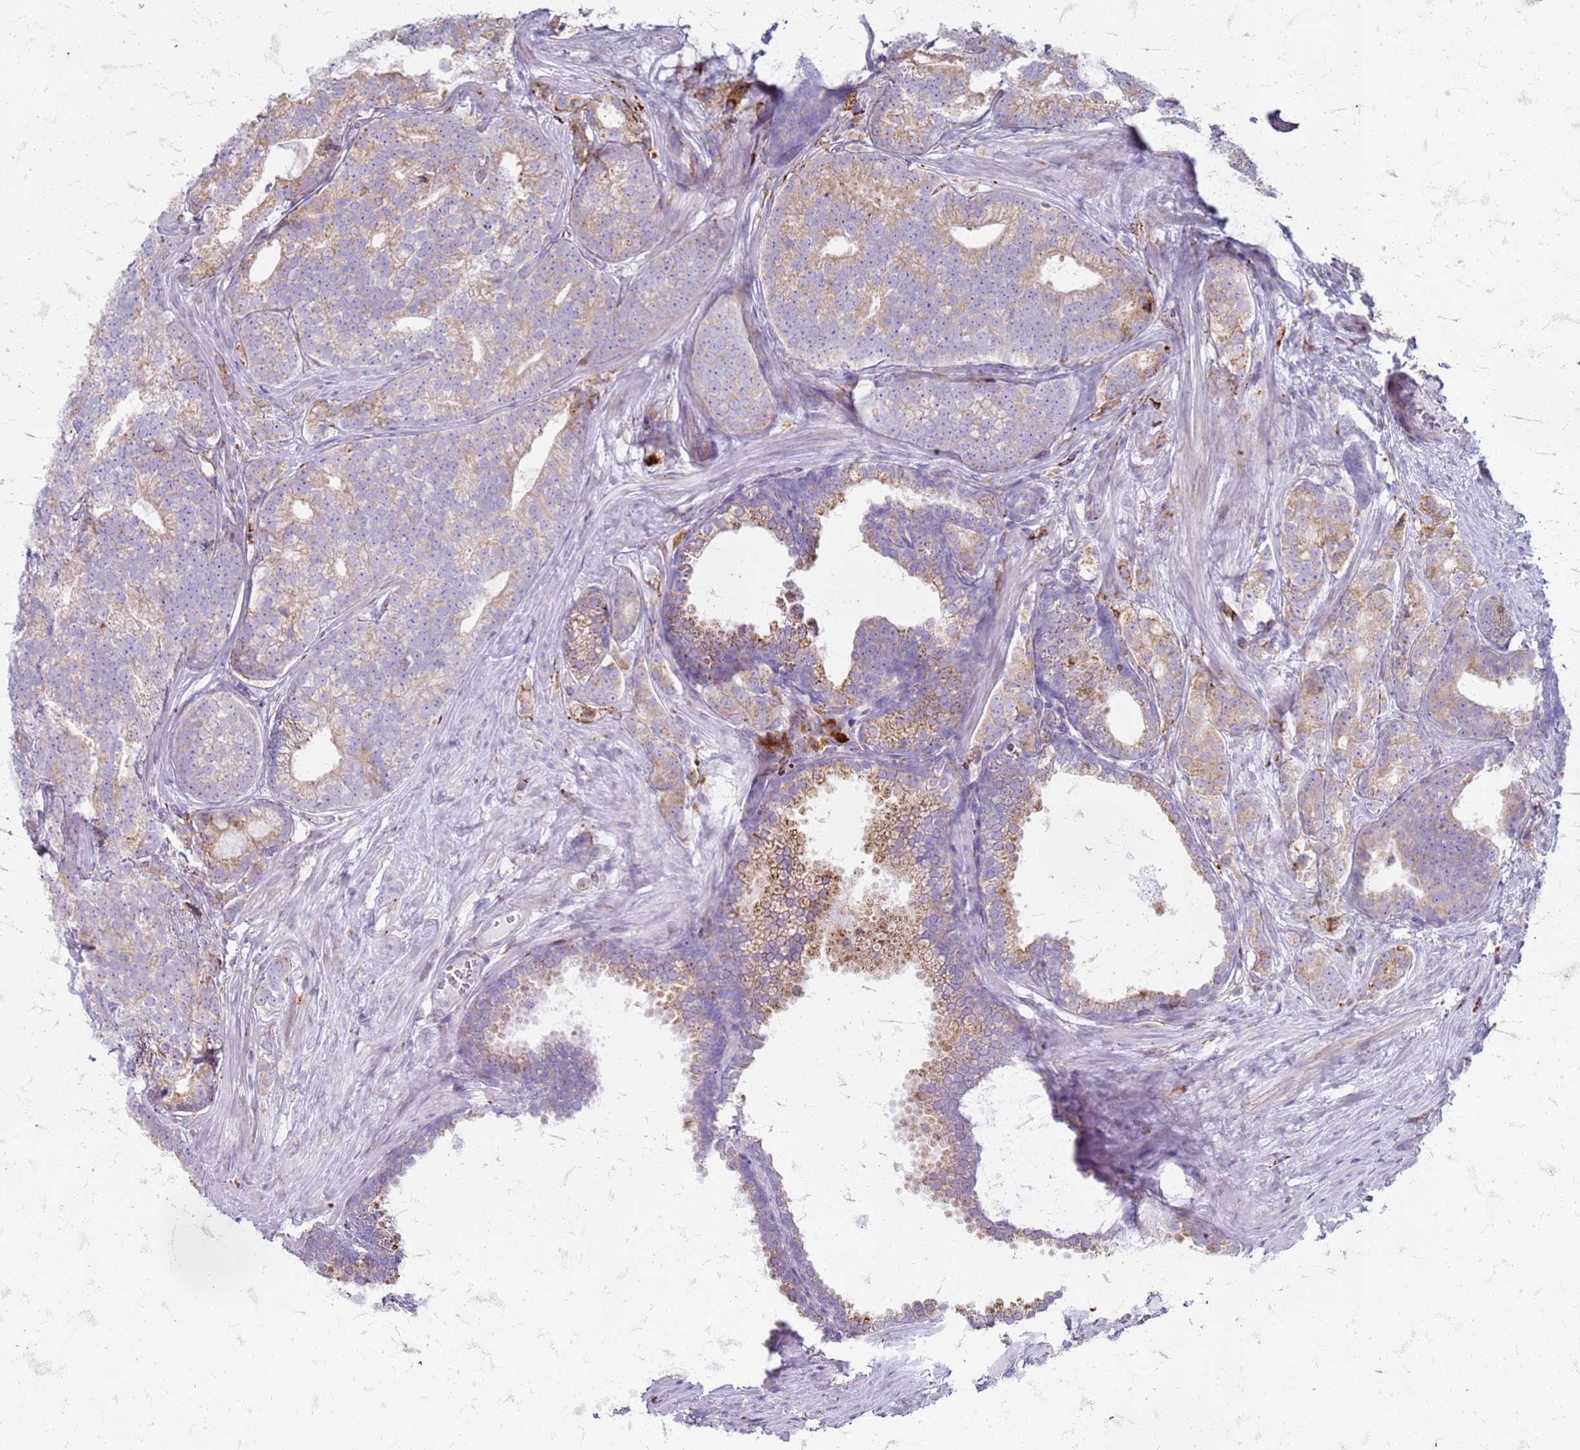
{"staining": {"intensity": "moderate", "quantity": "25%-75%", "location": "cytoplasmic/membranous"}, "tissue": "prostate cancer", "cell_type": "Tumor cells", "image_type": "cancer", "snomed": [{"axis": "morphology", "description": "Adenocarcinoma, Low grade"}, {"axis": "topography", "description": "Prostate"}], "caption": "About 25%-75% of tumor cells in prostate cancer reveal moderate cytoplasmic/membranous protein positivity as visualized by brown immunohistochemical staining.", "gene": "PDK3", "patient": {"sex": "male", "age": 71}}